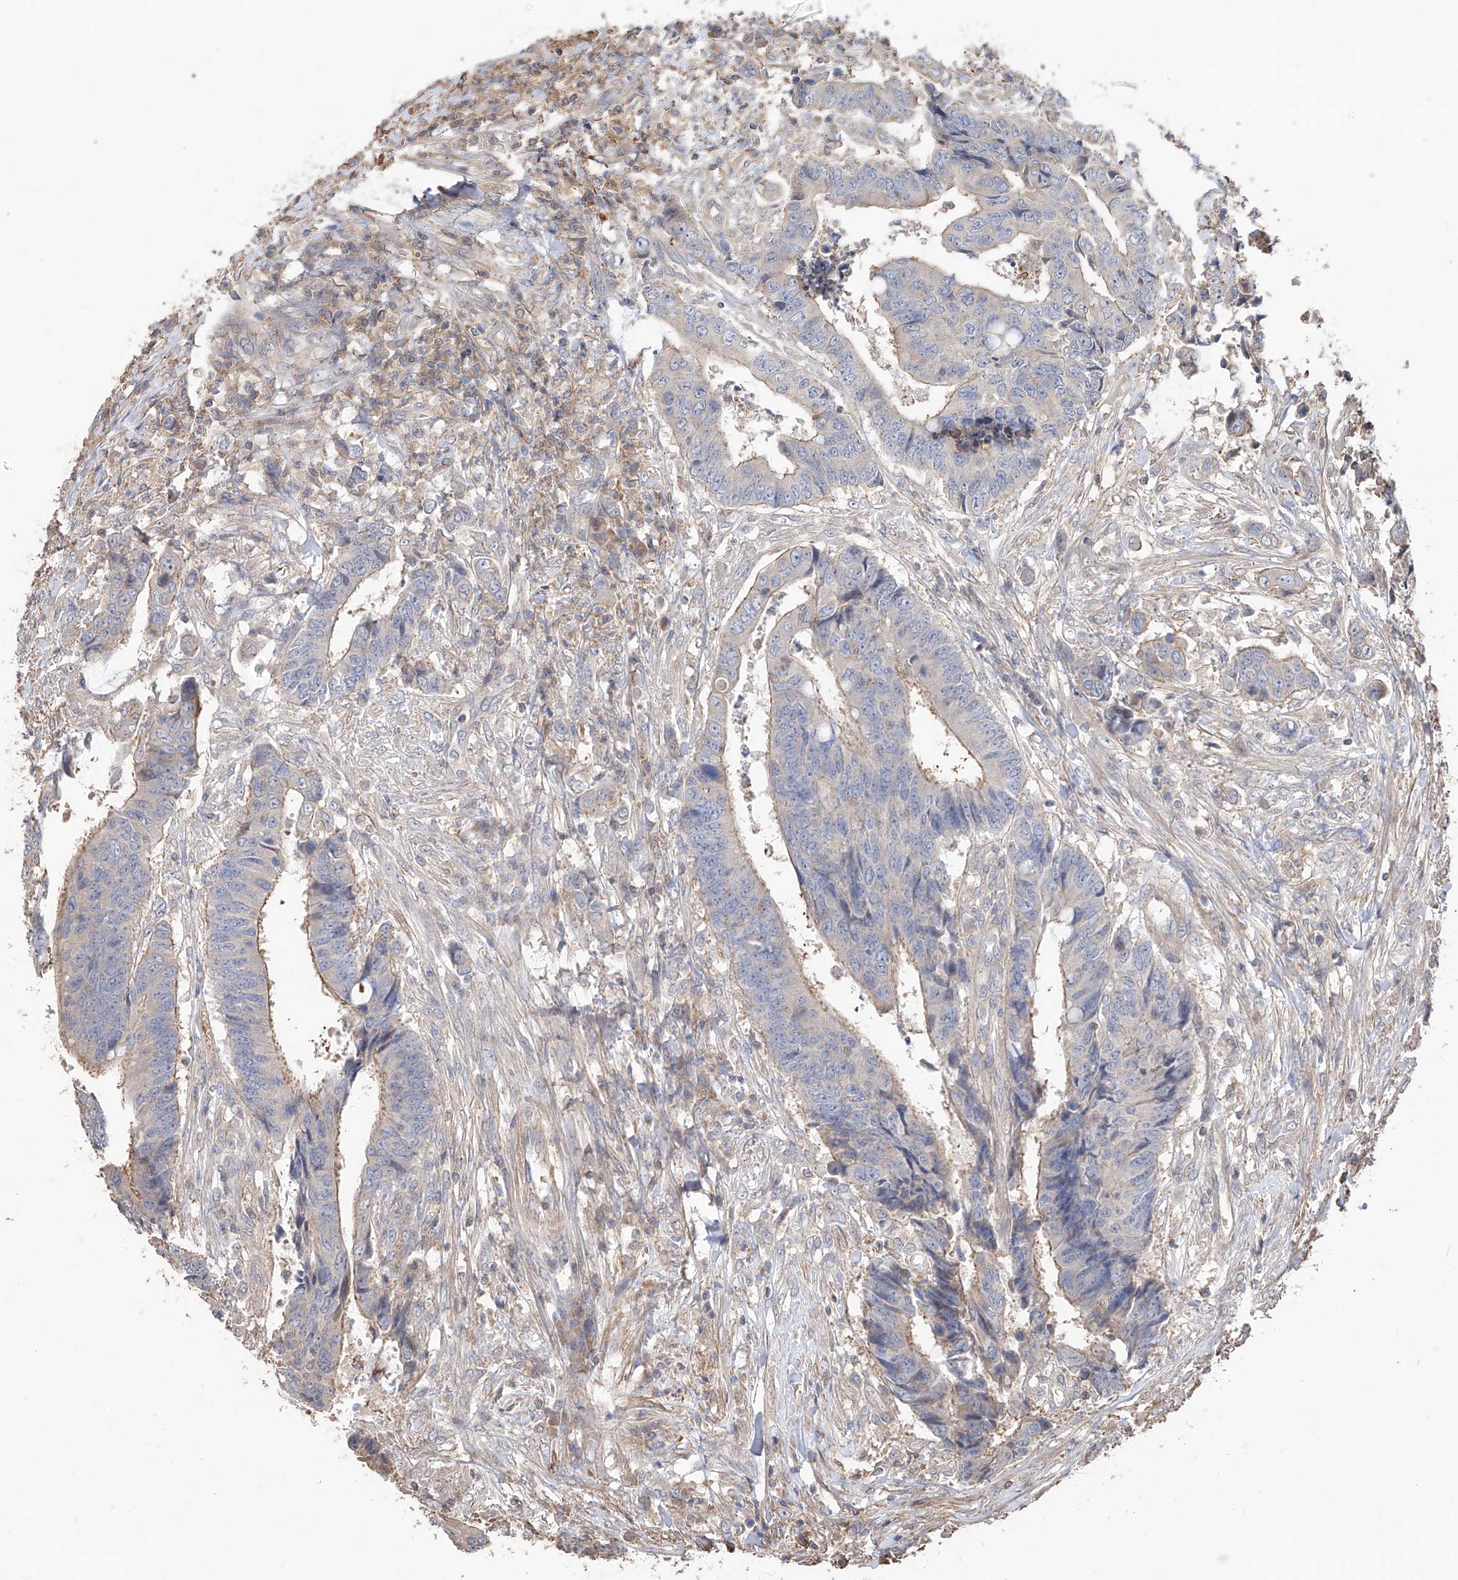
{"staining": {"intensity": "moderate", "quantity": "<25%", "location": "cytoplasmic/membranous"}, "tissue": "colorectal cancer", "cell_type": "Tumor cells", "image_type": "cancer", "snomed": [{"axis": "morphology", "description": "Adenocarcinoma, NOS"}, {"axis": "topography", "description": "Rectum"}], "caption": "Colorectal cancer (adenocarcinoma) stained for a protein (brown) reveals moderate cytoplasmic/membranous positive staining in approximately <25% of tumor cells.", "gene": "EDN1", "patient": {"sex": "male", "age": 84}}